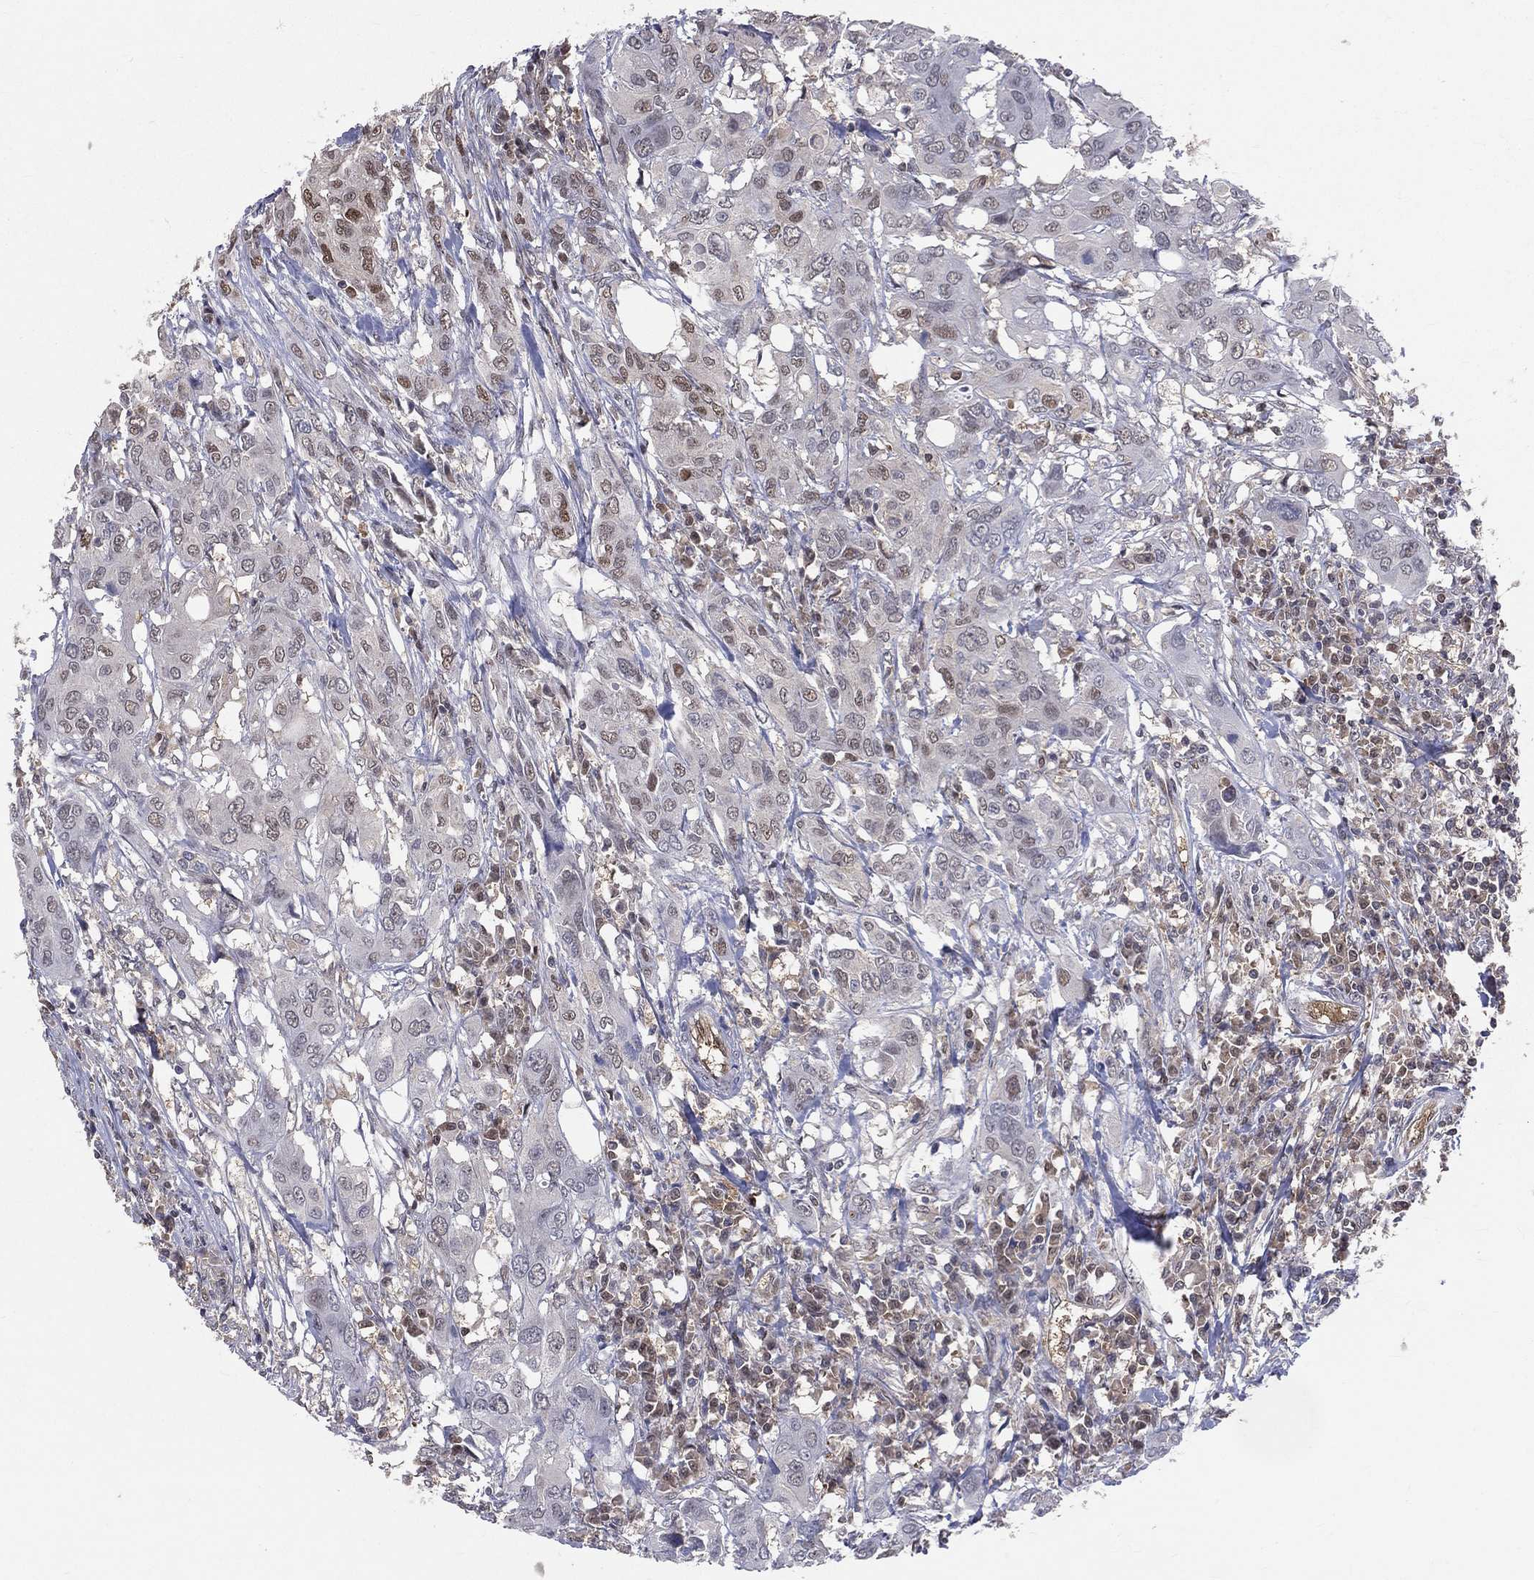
{"staining": {"intensity": "weak", "quantity": "<25%", "location": "nuclear"}, "tissue": "urothelial cancer", "cell_type": "Tumor cells", "image_type": "cancer", "snomed": [{"axis": "morphology", "description": "Urothelial carcinoma, NOS"}, {"axis": "morphology", "description": "Urothelial carcinoma, High grade"}, {"axis": "topography", "description": "Urinary bladder"}], "caption": "Tumor cells show no significant expression in urothelial cancer.", "gene": "GMPR2", "patient": {"sex": "male", "age": 63}}